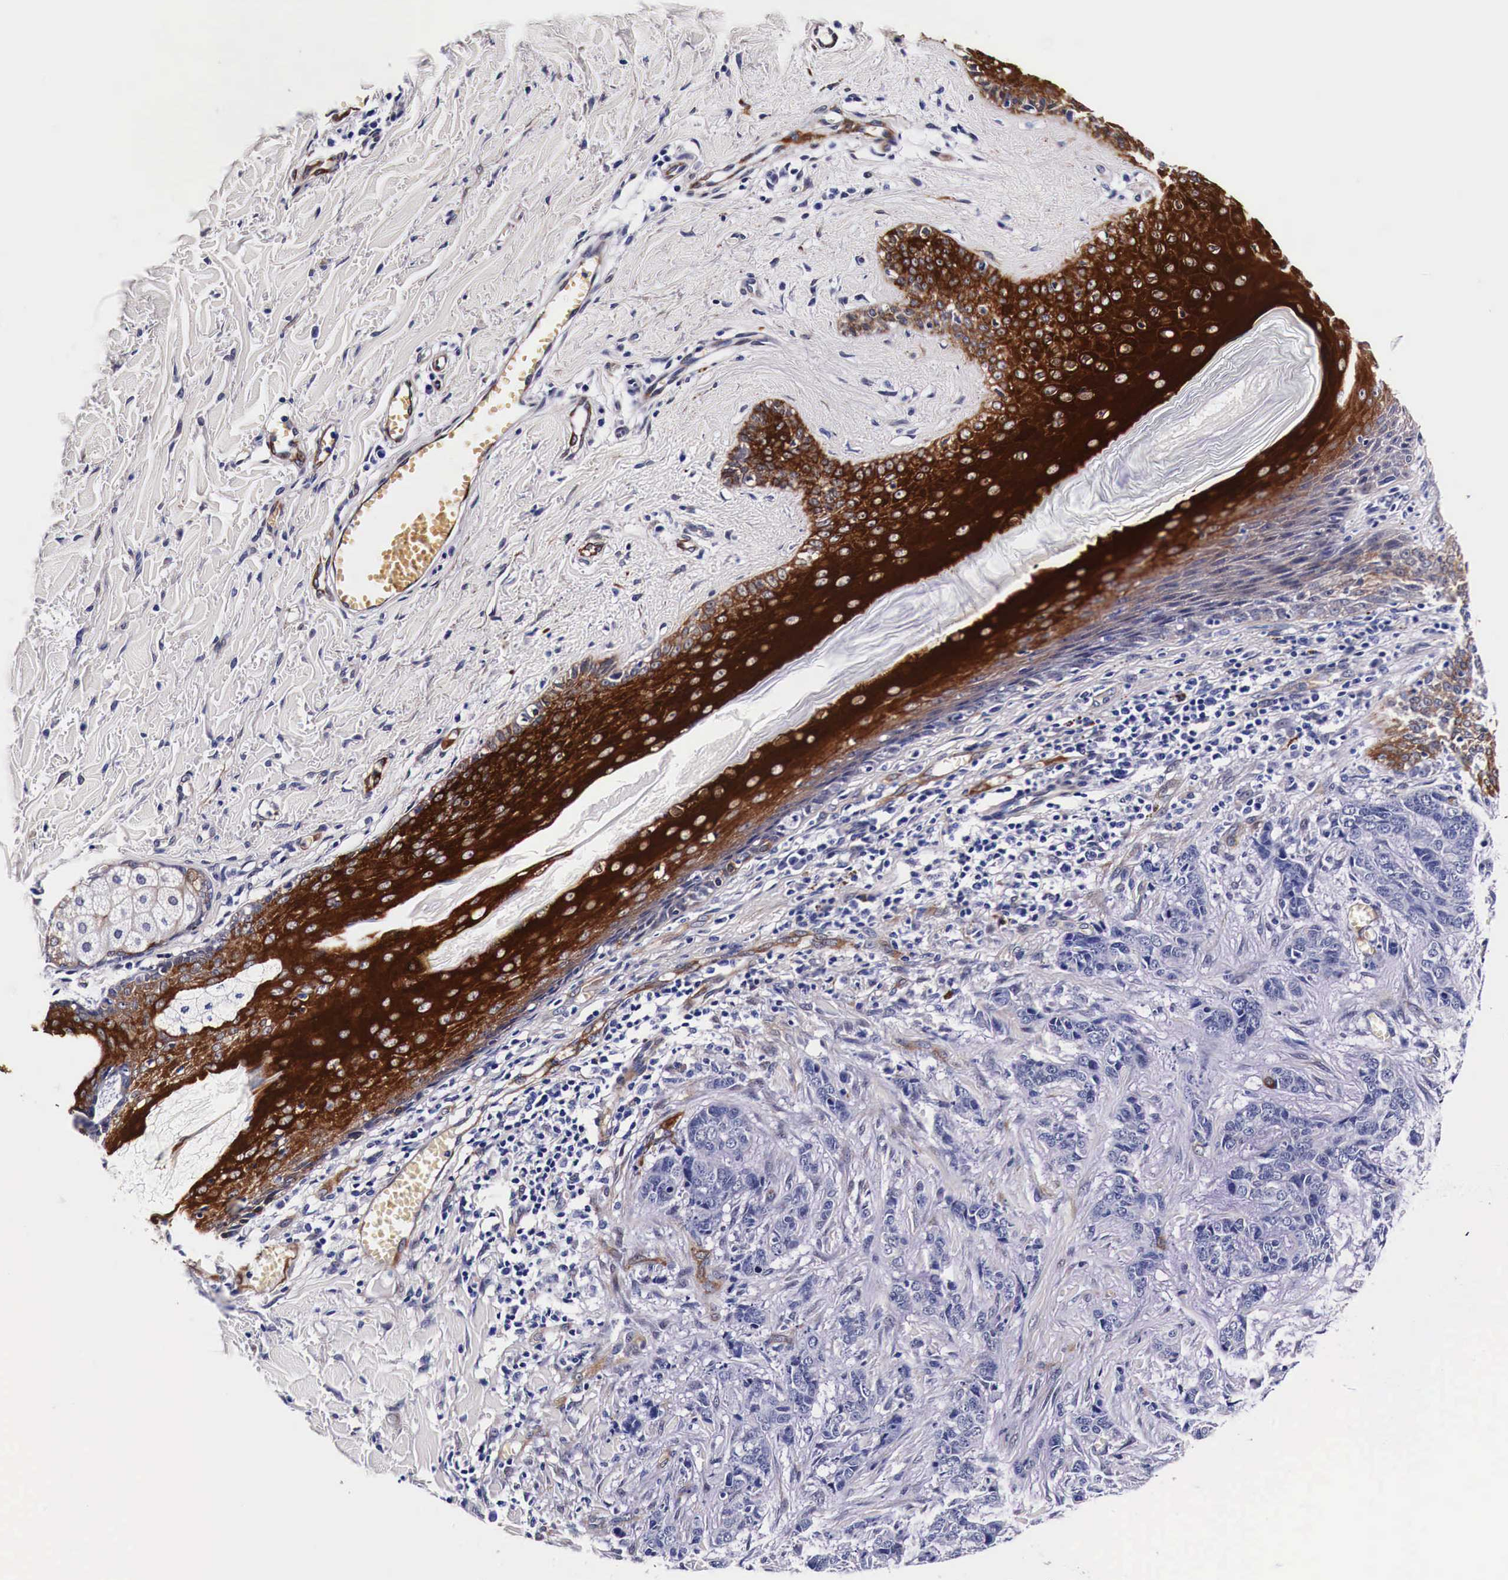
{"staining": {"intensity": "negative", "quantity": "none", "location": "none"}, "tissue": "skin cancer", "cell_type": "Tumor cells", "image_type": "cancer", "snomed": [{"axis": "morphology", "description": "Normal tissue, NOS"}, {"axis": "morphology", "description": "Basal cell carcinoma"}, {"axis": "topography", "description": "Skin"}], "caption": "The immunohistochemistry (IHC) photomicrograph has no significant staining in tumor cells of skin cancer (basal cell carcinoma) tissue. (Stains: DAB immunohistochemistry with hematoxylin counter stain, Microscopy: brightfield microscopy at high magnification).", "gene": "HSPB1", "patient": {"sex": "female", "age": 65}}